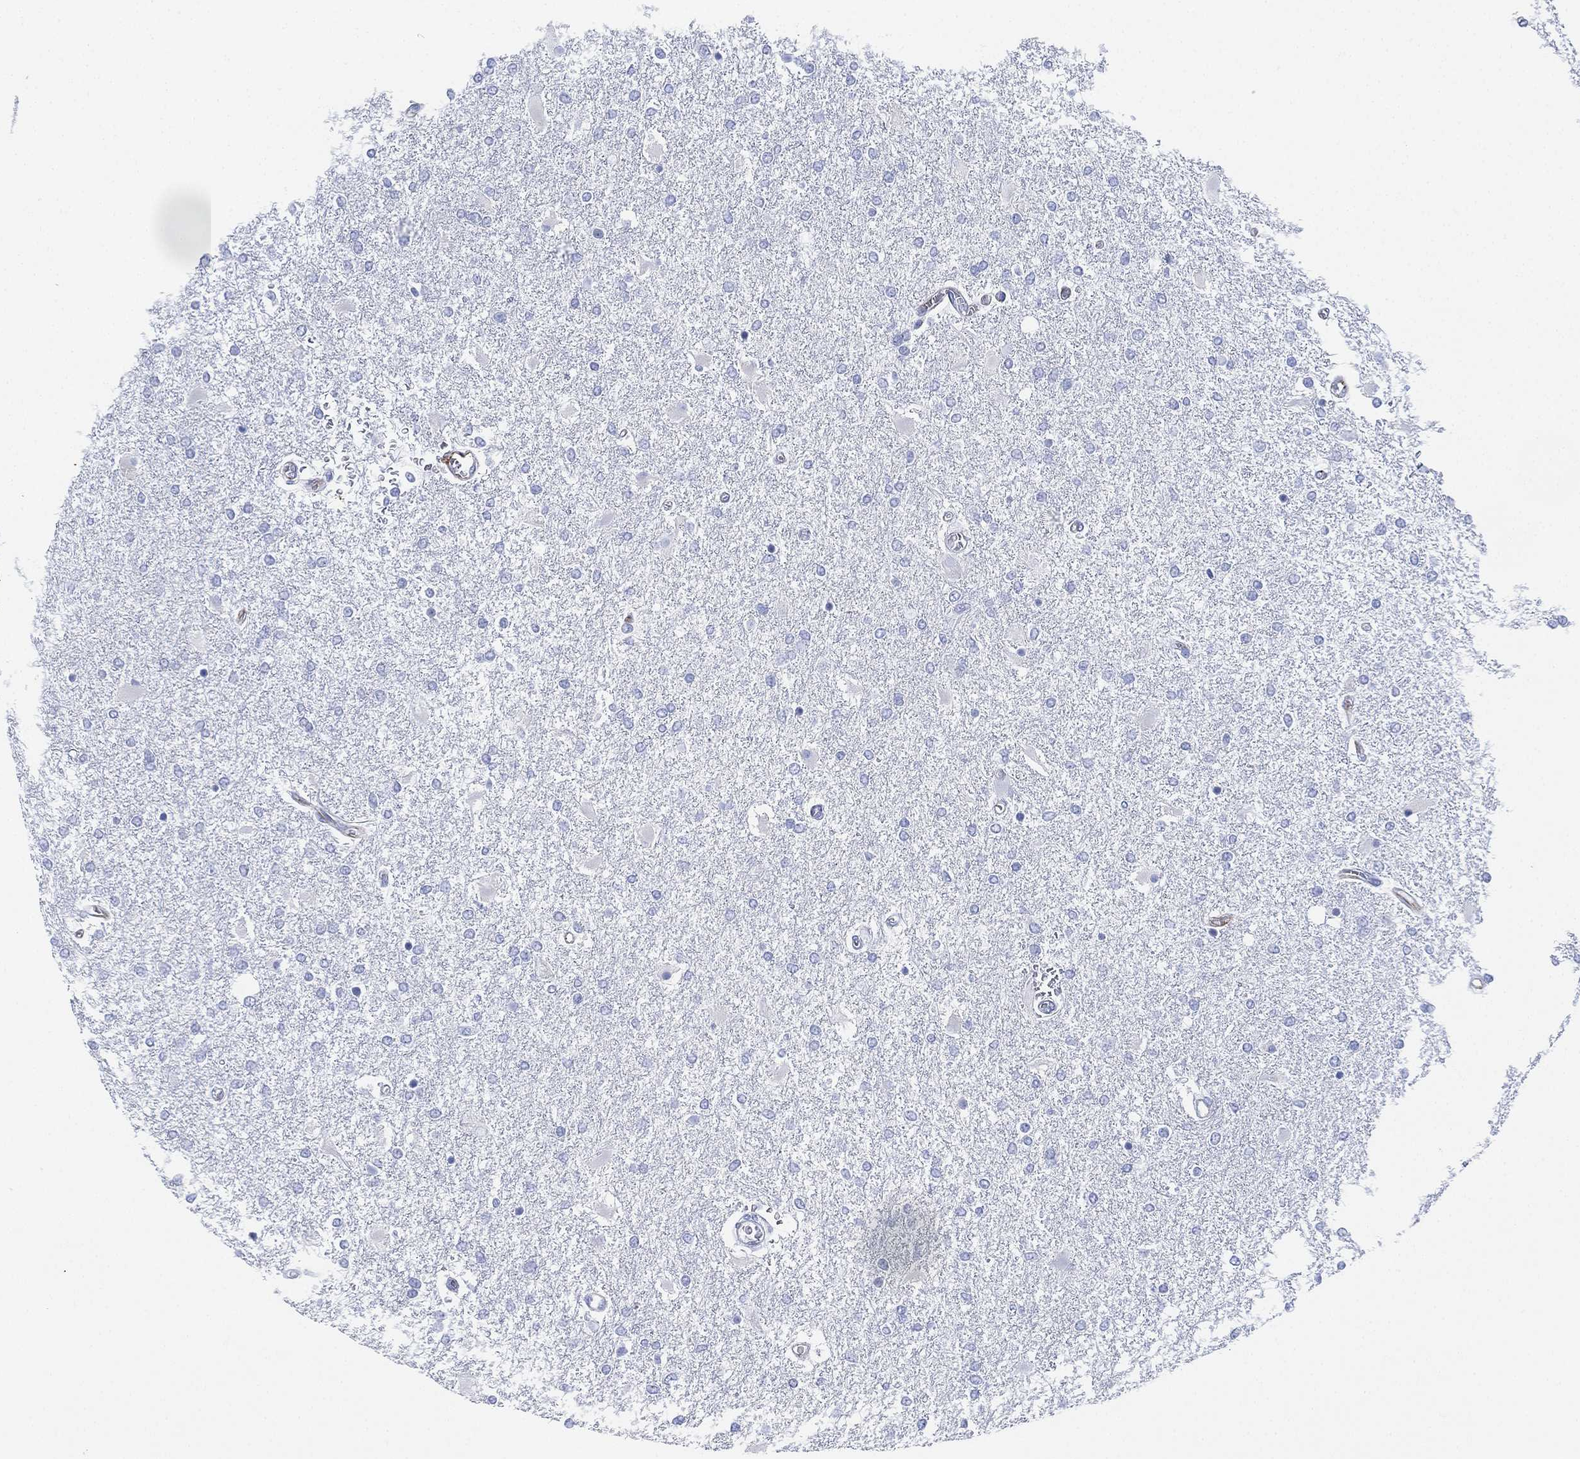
{"staining": {"intensity": "negative", "quantity": "none", "location": "none"}, "tissue": "glioma", "cell_type": "Tumor cells", "image_type": "cancer", "snomed": [{"axis": "morphology", "description": "Glioma, malignant, High grade"}, {"axis": "topography", "description": "Cerebral cortex"}], "caption": "This micrograph is of glioma stained with immunohistochemistry to label a protein in brown with the nuclei are counter-stained blue. There is no positivity in tumor cells. (DAB immunohistochemistry, high magnification).", "gene": "PSKH2", "patient": {"sex": "male", "age": 79}}